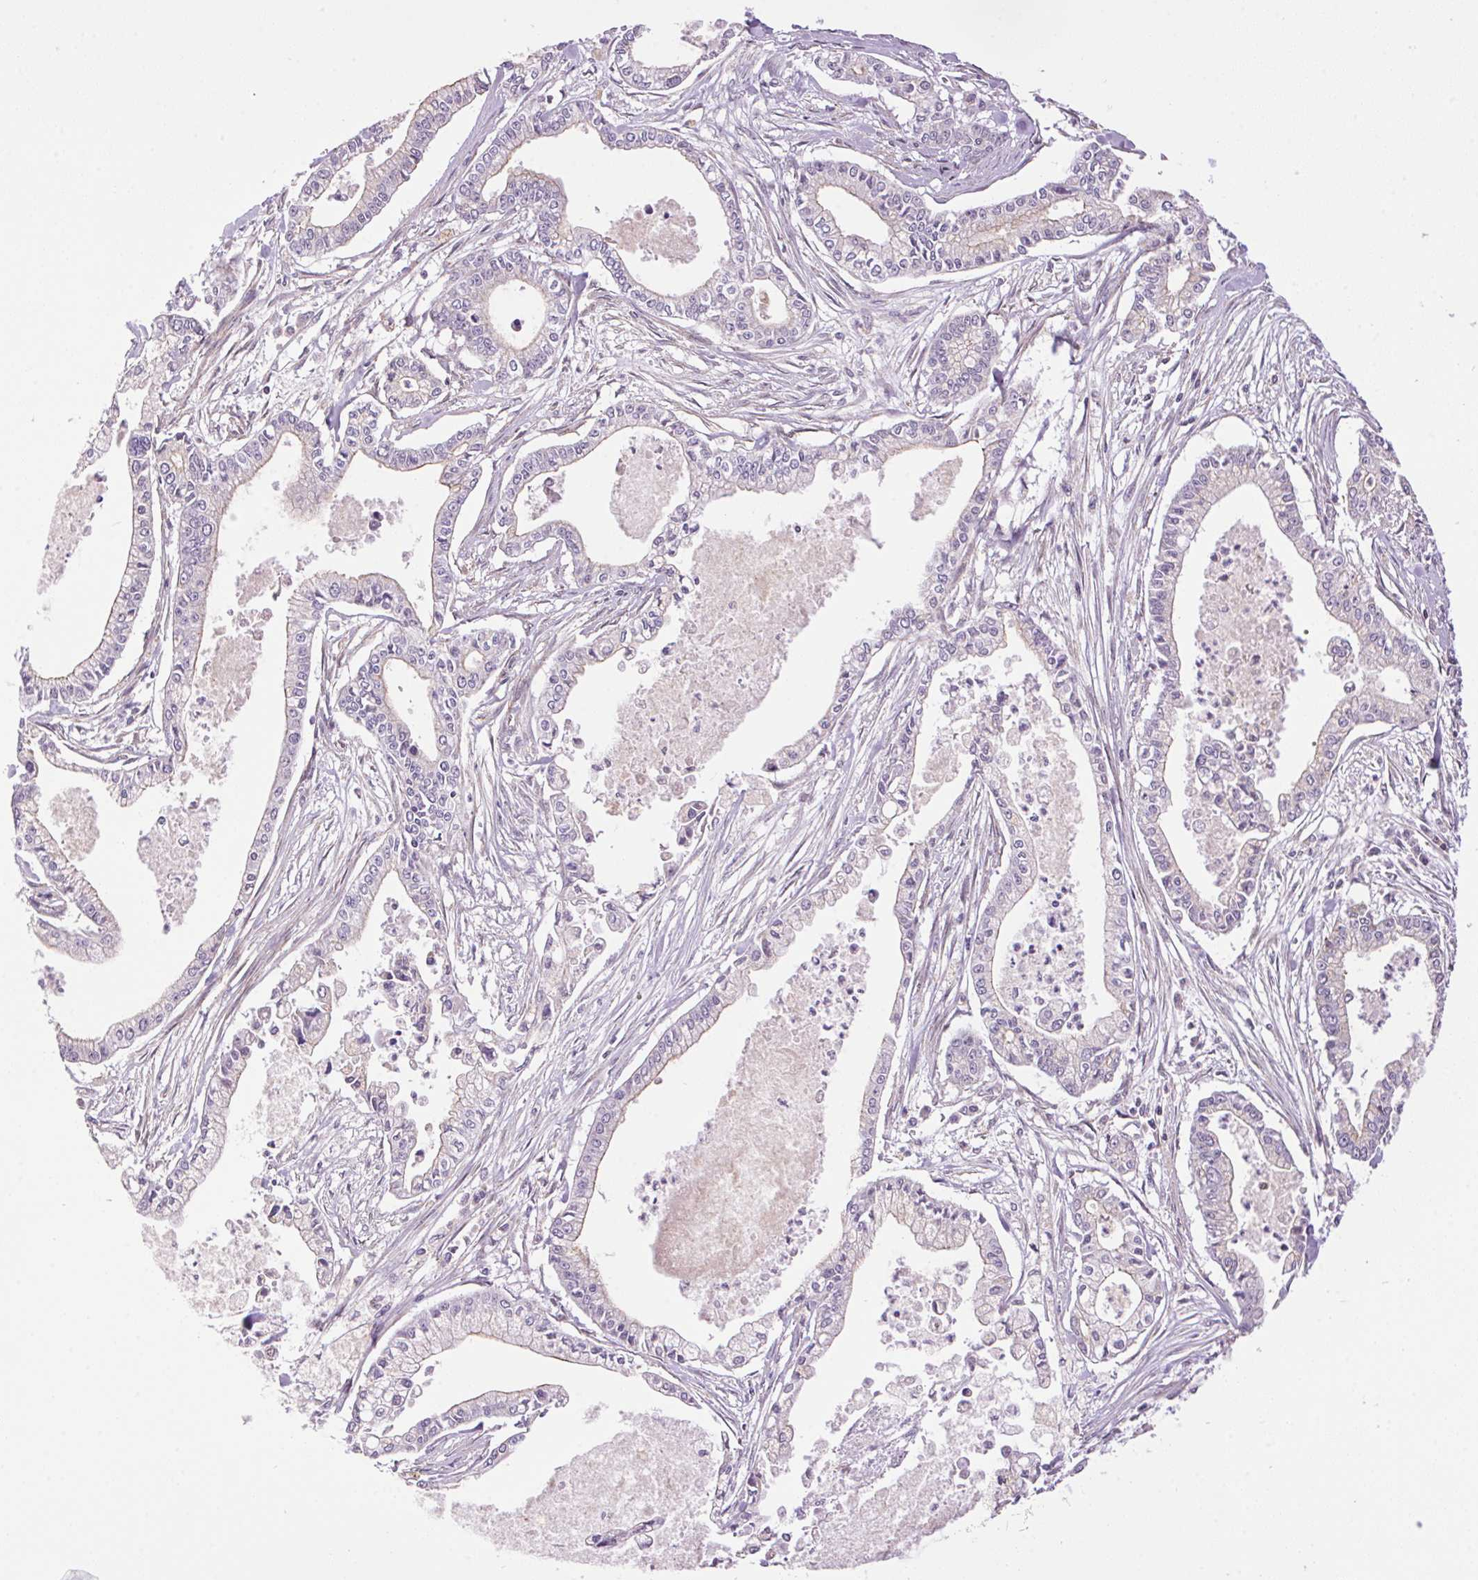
{"staining": {"intensity": "negative", "quantity": "none", "location": "none"}, "tissue": "pancreatic cancer", "cell_type": "Tumor cells", "image_type": "cancer", "snomed": [{"axis": "morphology", "description": "Adenocarcinoma, NOS"}, {"axis": "topography", "description": "Pancreas"}], "caption": "This is a histopathology image of immunohistochemistry staining of adenocarcinoma (pancreatic), which shows no expression in tumor cells. (Brightfield microscopy of DAB immunohistochemistry at high magnification).", "gene": "SMIM13", "patient": {"sex": "female", "age": 65}}